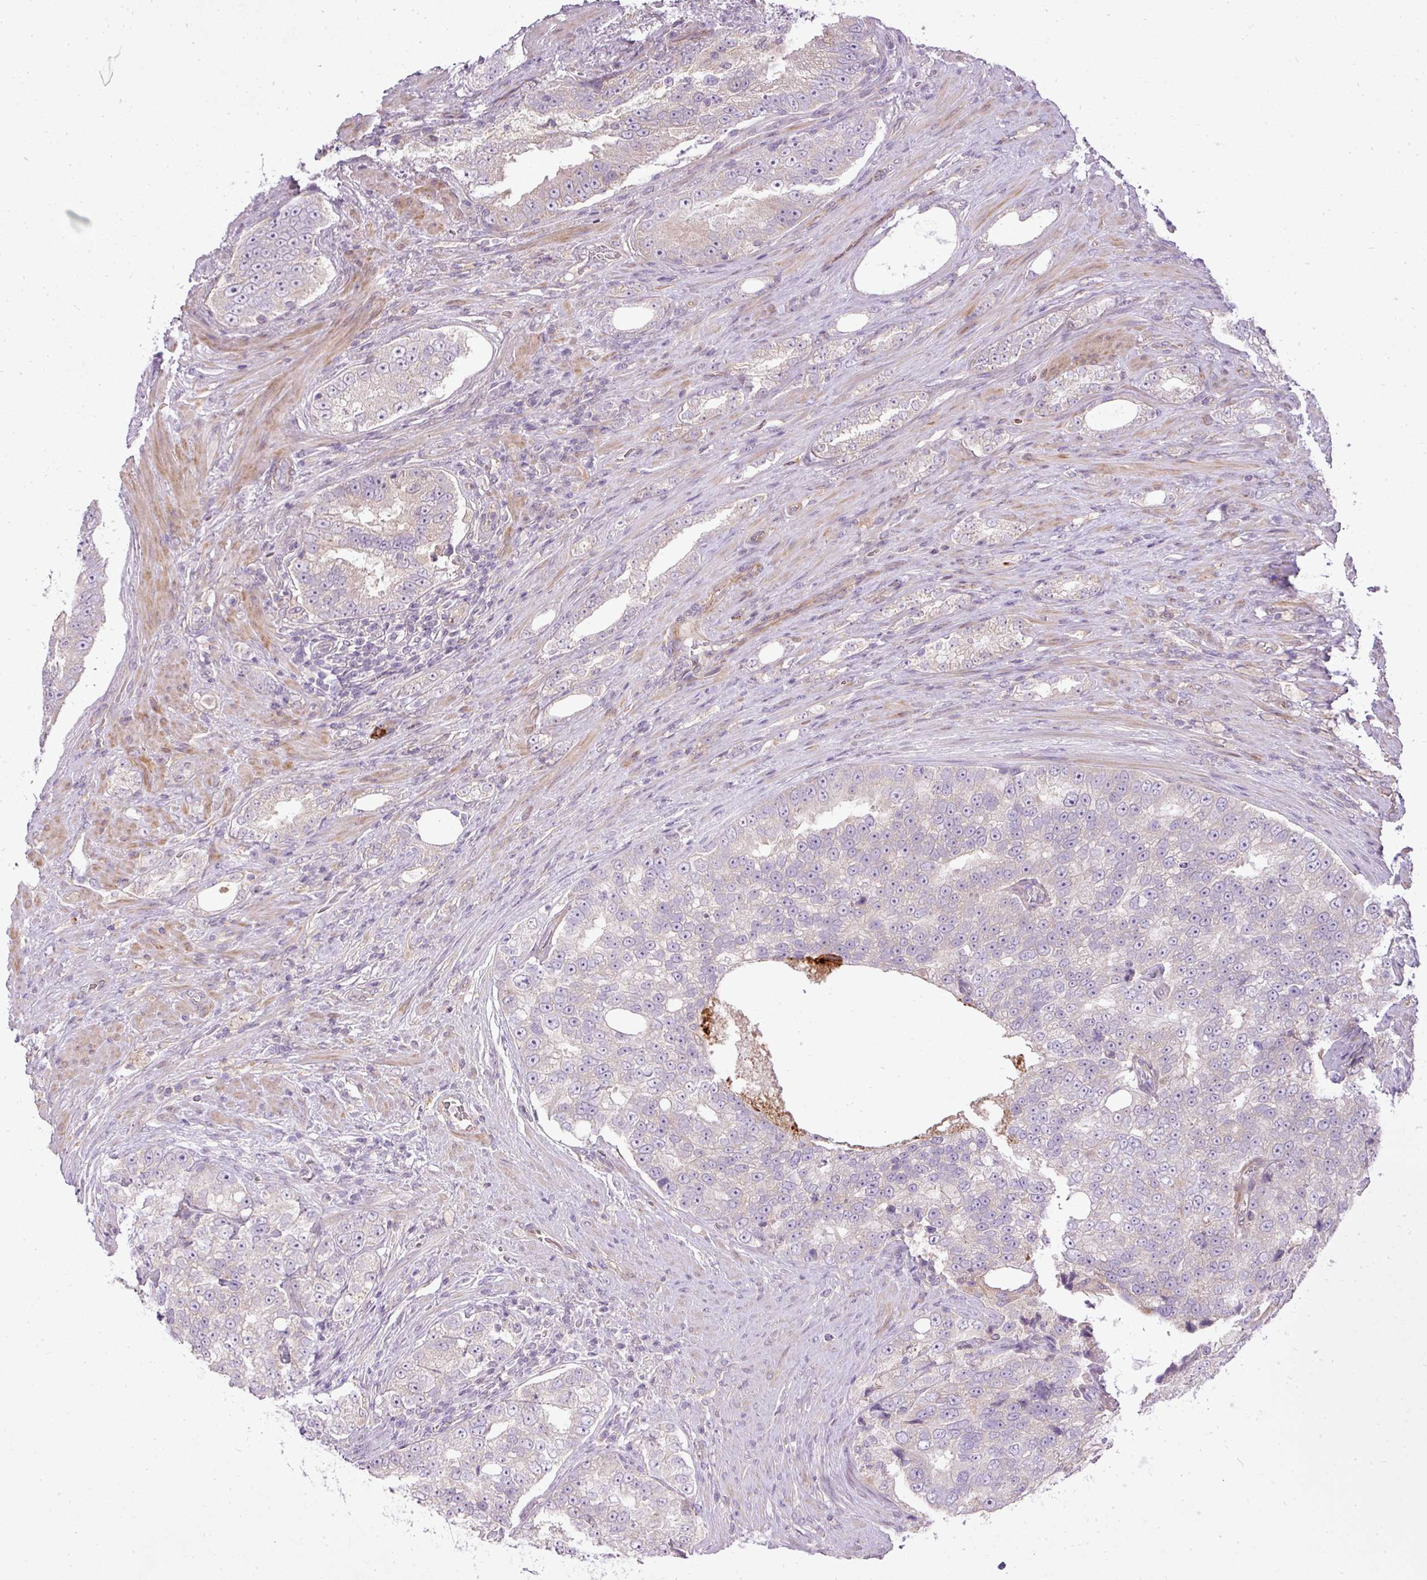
{"staining": {"intensity": "weak", "quantity": "<25%", "location": "cytoplasmic/membranous"}, "tissue": "prostate cancer", "cell_type": "Tumor cells", "image_type": "cancer", "snomed": [{"axis": "morphology", "description": "Adenocarcinoma, High grade"}, {"axis": "topography", "description": "Prostate"}], "caption": "An IHC photomicrograph of prostate cancer (adenocarcinoma (high-grade)) is shown. There is no staining in tumor cells of prostate cancer (adenocarcinoma (high-grade)).", "gene": "PDRG1", "patient": {"sex": "male", "age": 70}}